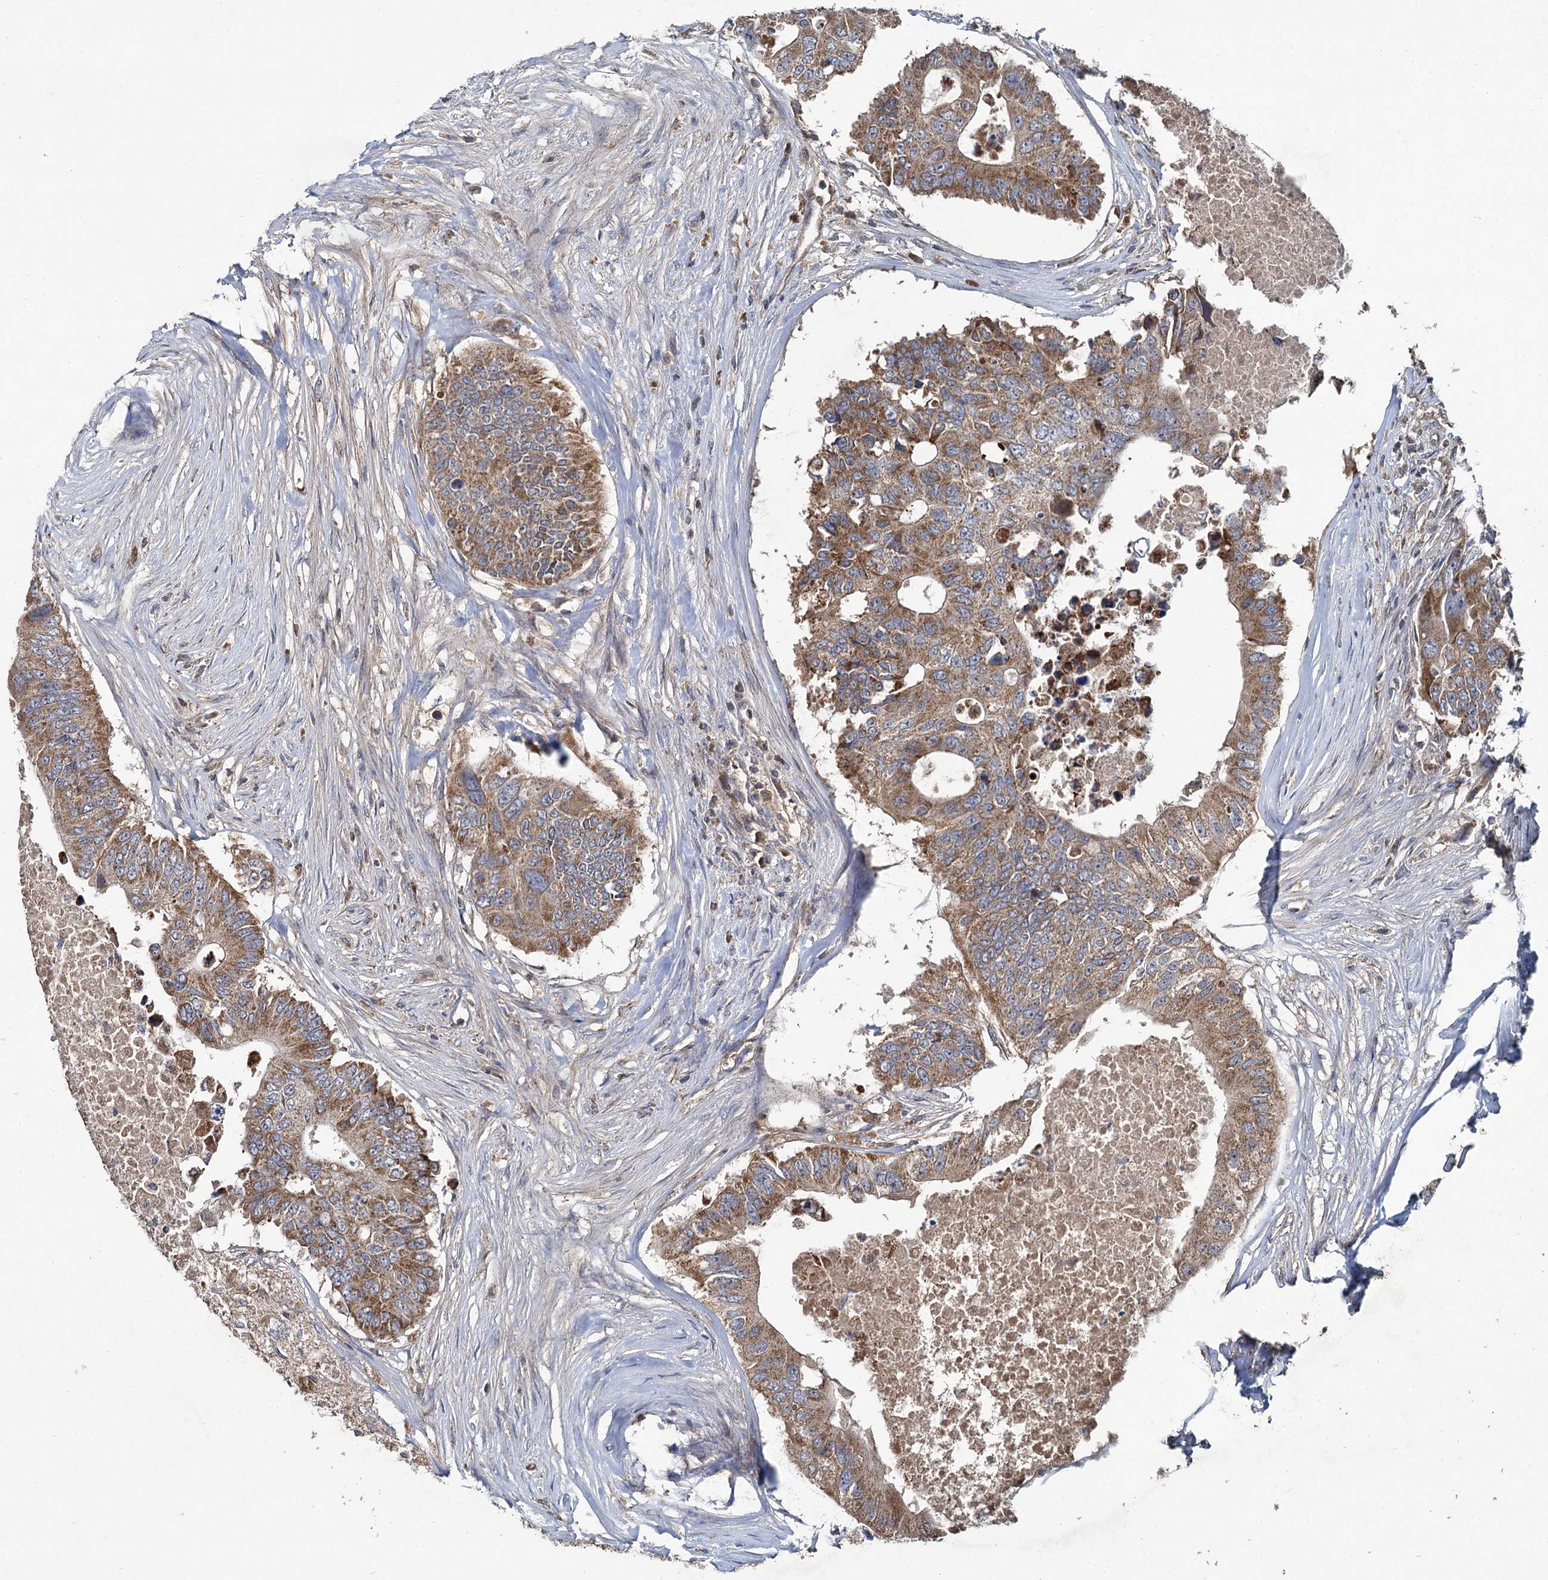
{"staining": {"intensity": "moderate", "quantity": ">75%", "location": "cytoplasmic/membranous"}, "tissue": "colorectal cancer", "cell_type": "Tumor cells", "image_type": "cancer", "snomed": [{"axis": "morphology", "description": "Adenocarcinoma, NOS"}, {"axis": "topography", "description": "Colon"}], "caption": "Approximately >75% of tumor cells in adenocarcinoma (colorectal) reveal moderate cytoplasmic/membranous protein positivity as visualized by brown immunohistochemical staining.", "gene": "METTL4", "patient": {"sex": "male", "age": 71}}